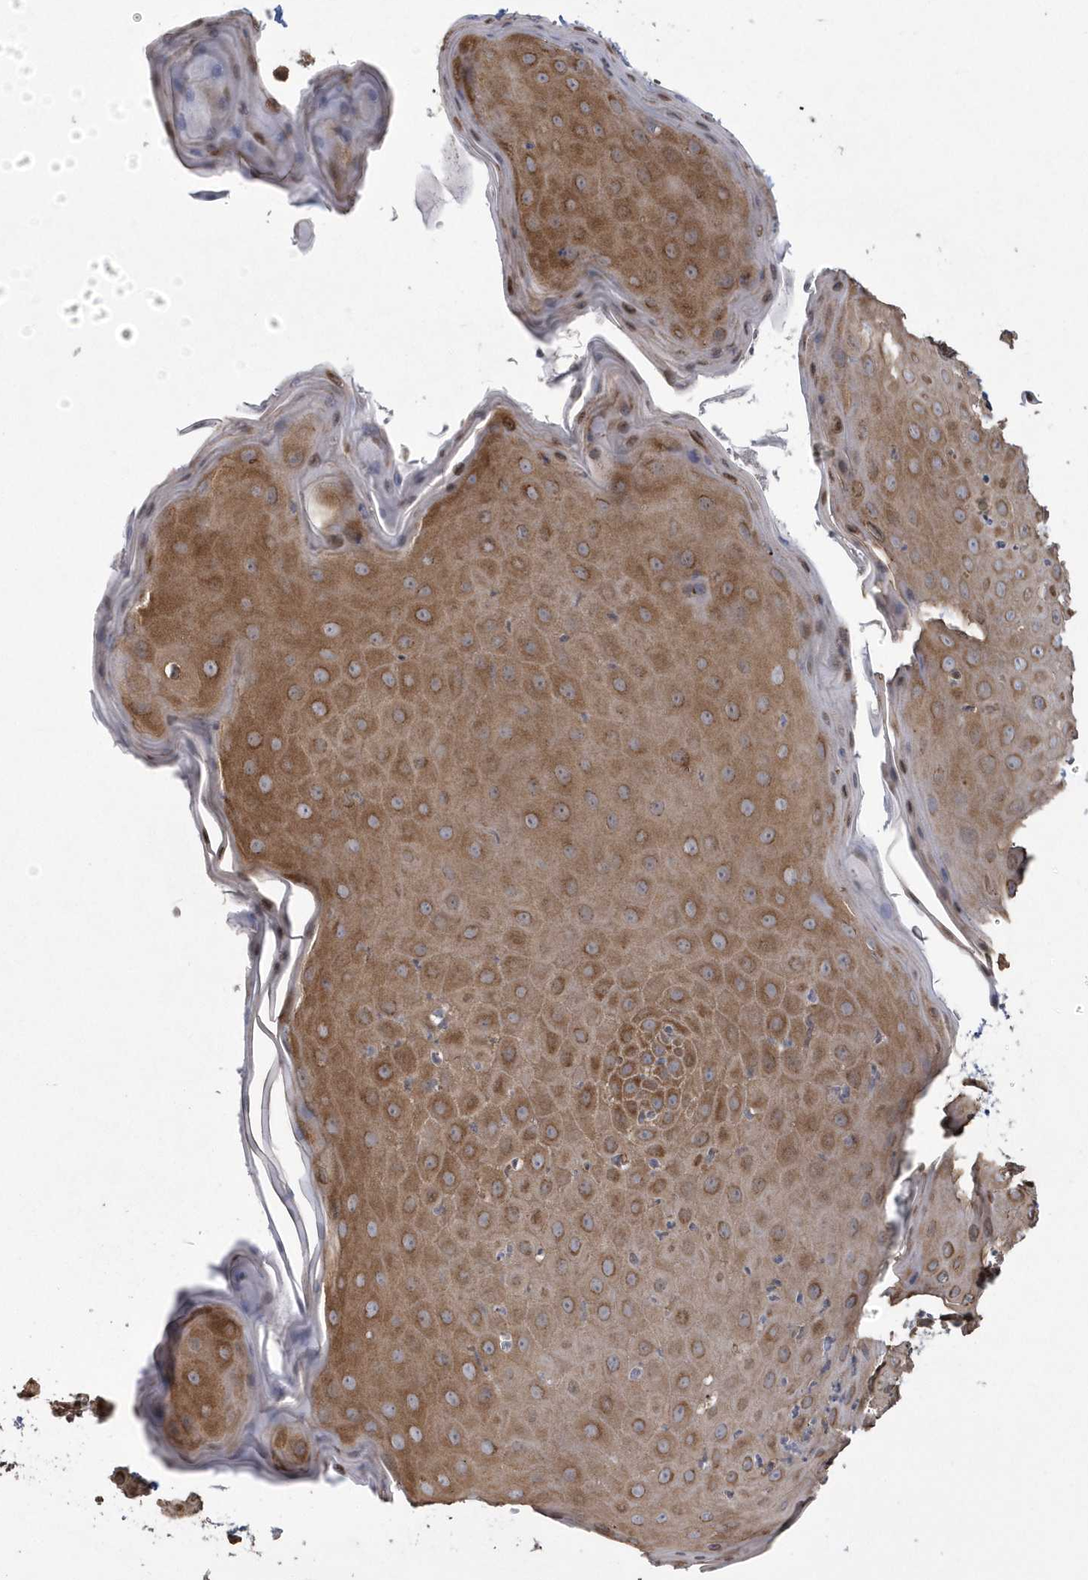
{"staining": {"intensity": "strong", "quantity": ">75%", "location": "cytoplasmic/membranous"}, "tissue": "skin", "cell_type": "Epidermal cells", "image_type": "normal", "snomed": [{"axis": "morphology", "description": "Normal tissue, NOS"}, {"axis": "topography", "description": "Vulva"}], "caption": "Brown immunohistochemical staining in normal skin demonstrates strong cytoplasmic/membranous staining in approximately >75% of epidermal cells. (DAB IHC, brown staining for protein, blue staining for nuclei).", "gene": "SLX9", "patient": {"sex": "female", "age": 68}}